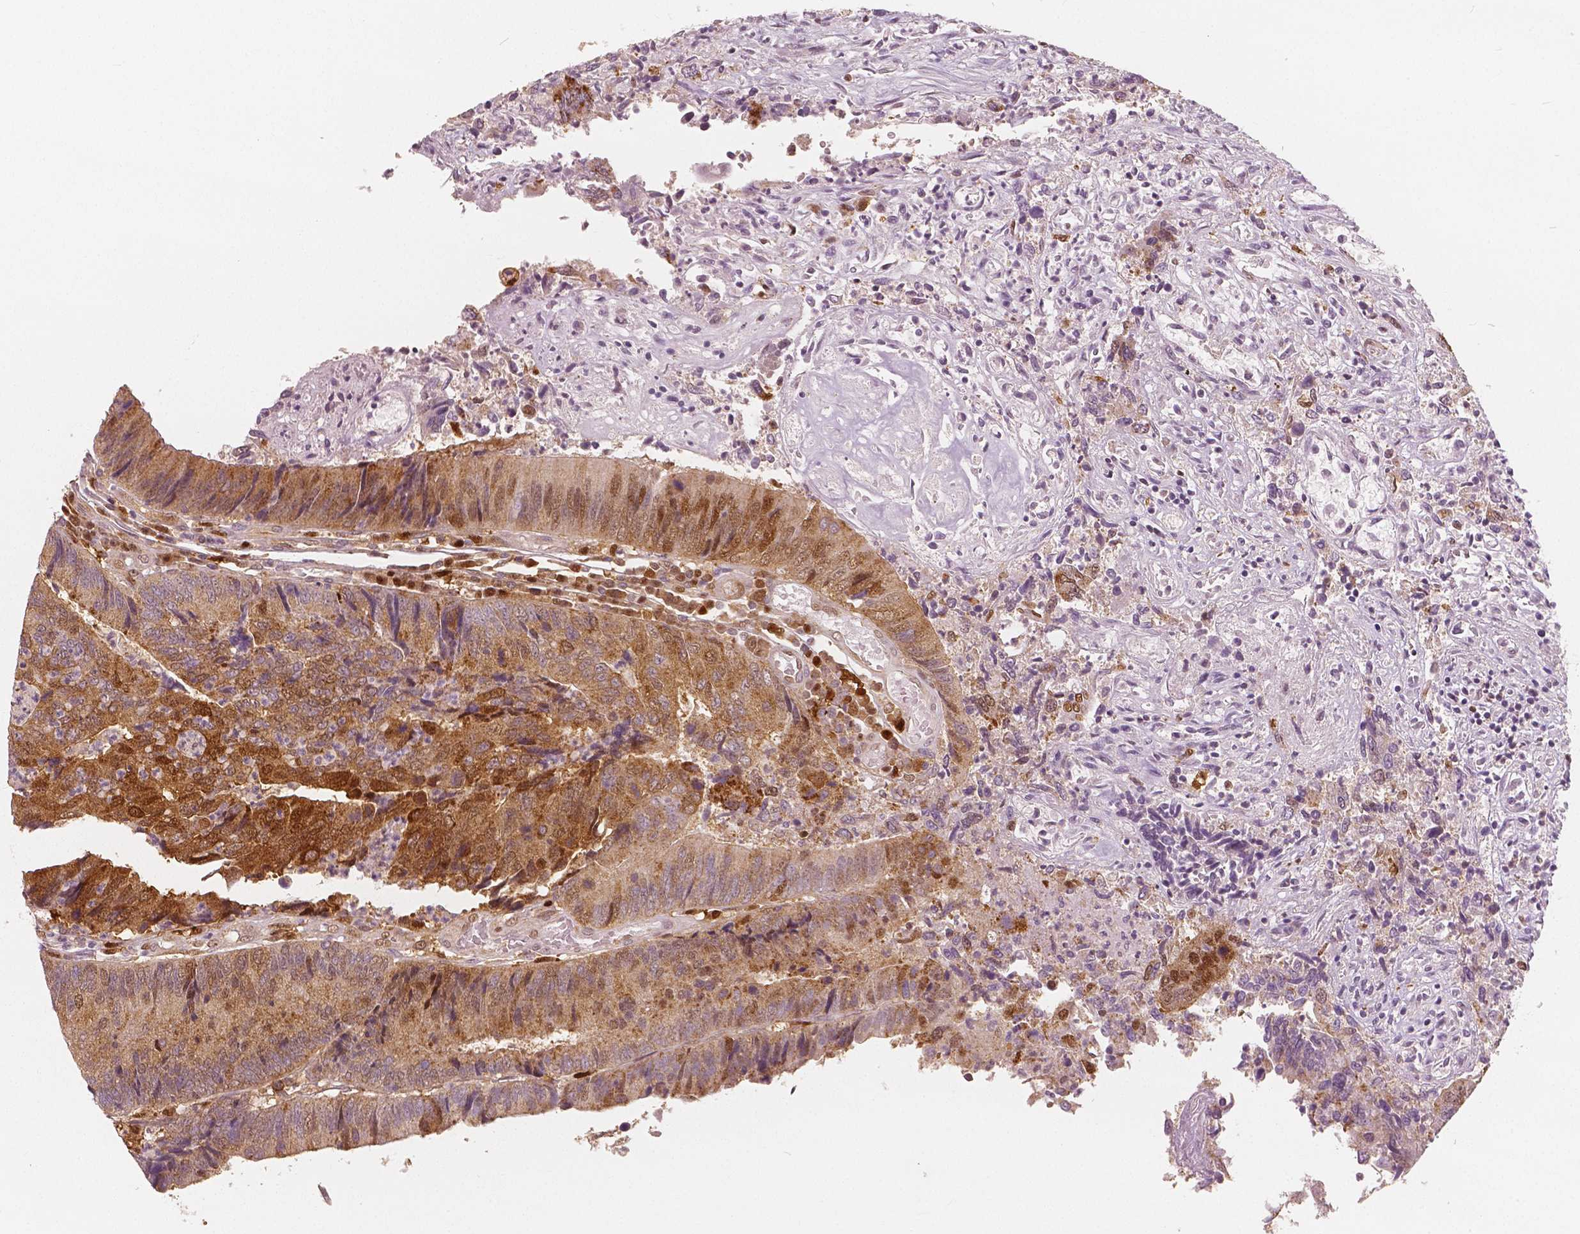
{"staining": {"intensity": "moderate", "quantity": ">75%", "location": "cytoplasmic/membranous,nuclear"}, "tissue": "colorectal cancer", "cell_type": "Tumor cells", "image_type": "cancer", "snomed": [{"axis": "morphology", "description": "Adenocarcinoma, NOS"}, {"axis": "topography", "description": "Colon"}], "caption": "Immunohistochemical staining of adenocarcinoma (colorectal) demonstrates medium levels of moderate cytoplasmic/membranous and nuclear protein expression in about >75% of tumor cells.", "gene": "SQSTM1", "patient": {"sex": "female", "age": 67}}